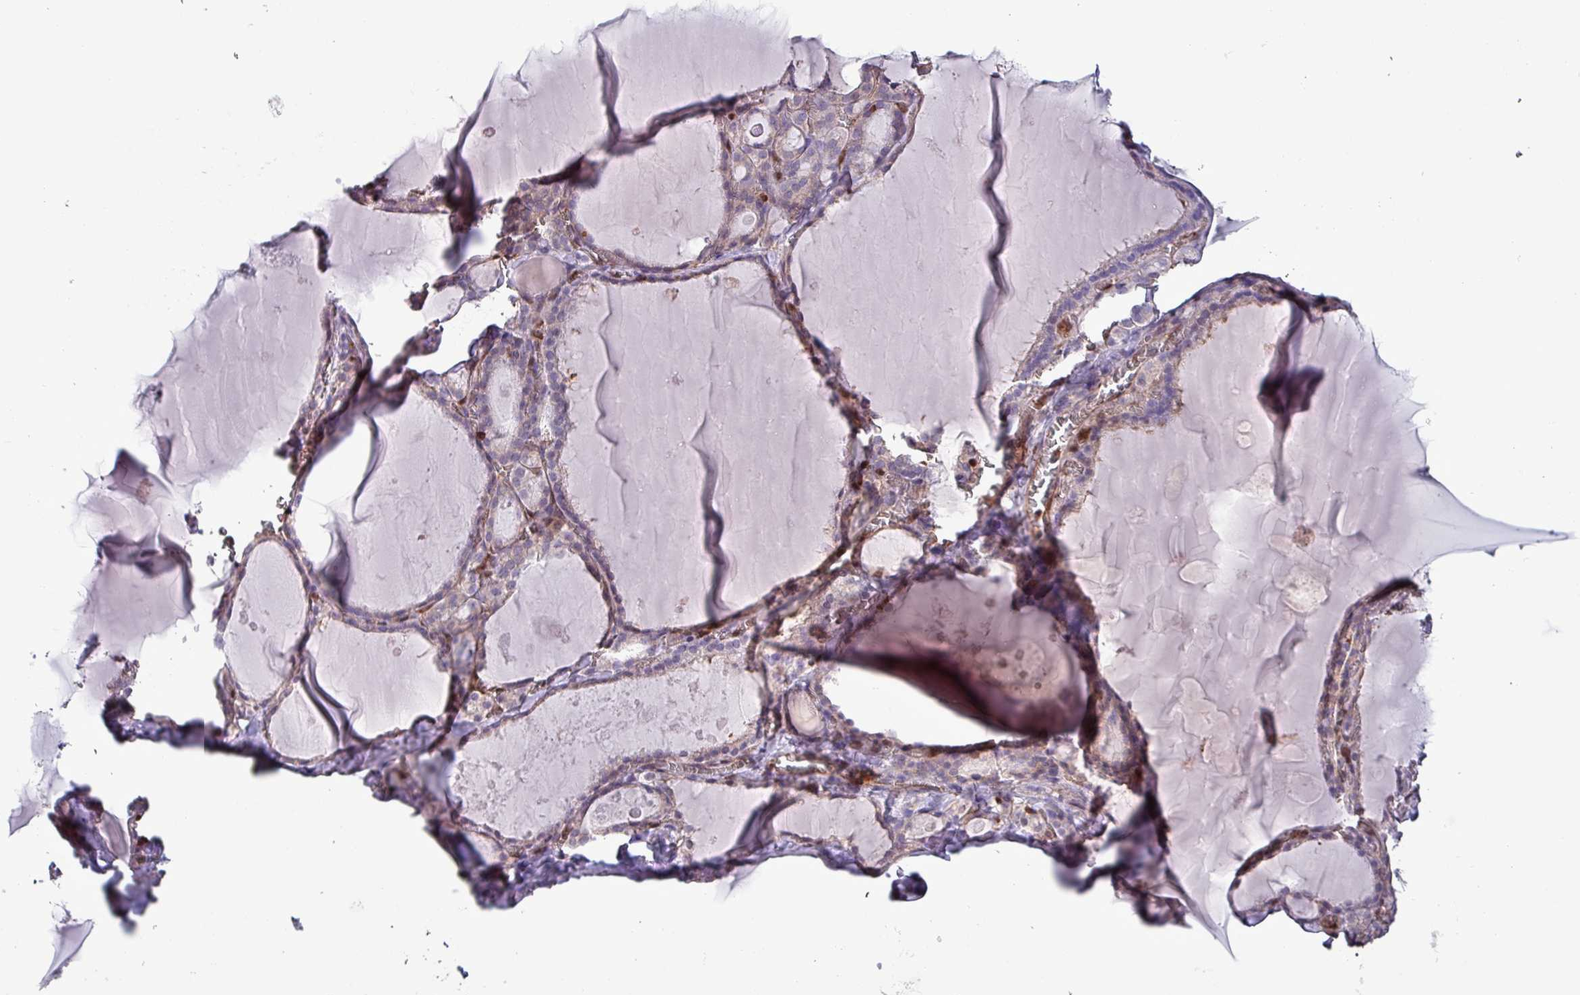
{"staining": {"intensity": "moderate", "quantity": ">75%", "location": "cytoplasmic/membranous"}, "tissue": "thyroid gland", "cell_type": "Glandular cells", "image_type": "normal", "snomed": [{"axis": "morphology", "description": "Normal tissue, NOS"}, {"axis": "topography", "description": "Thyroid gland"}], "caption": "This image reveals unremarkable thyroid gland stained with immunohistochemistry to label a protein in brown. The cytoplasmic/membranous of glandular cells show moderate positivity for the protein. Nuclei are counter-stained blue.", "gene": "PSMB8", "patient": {"sex": "male", "age": 56}}